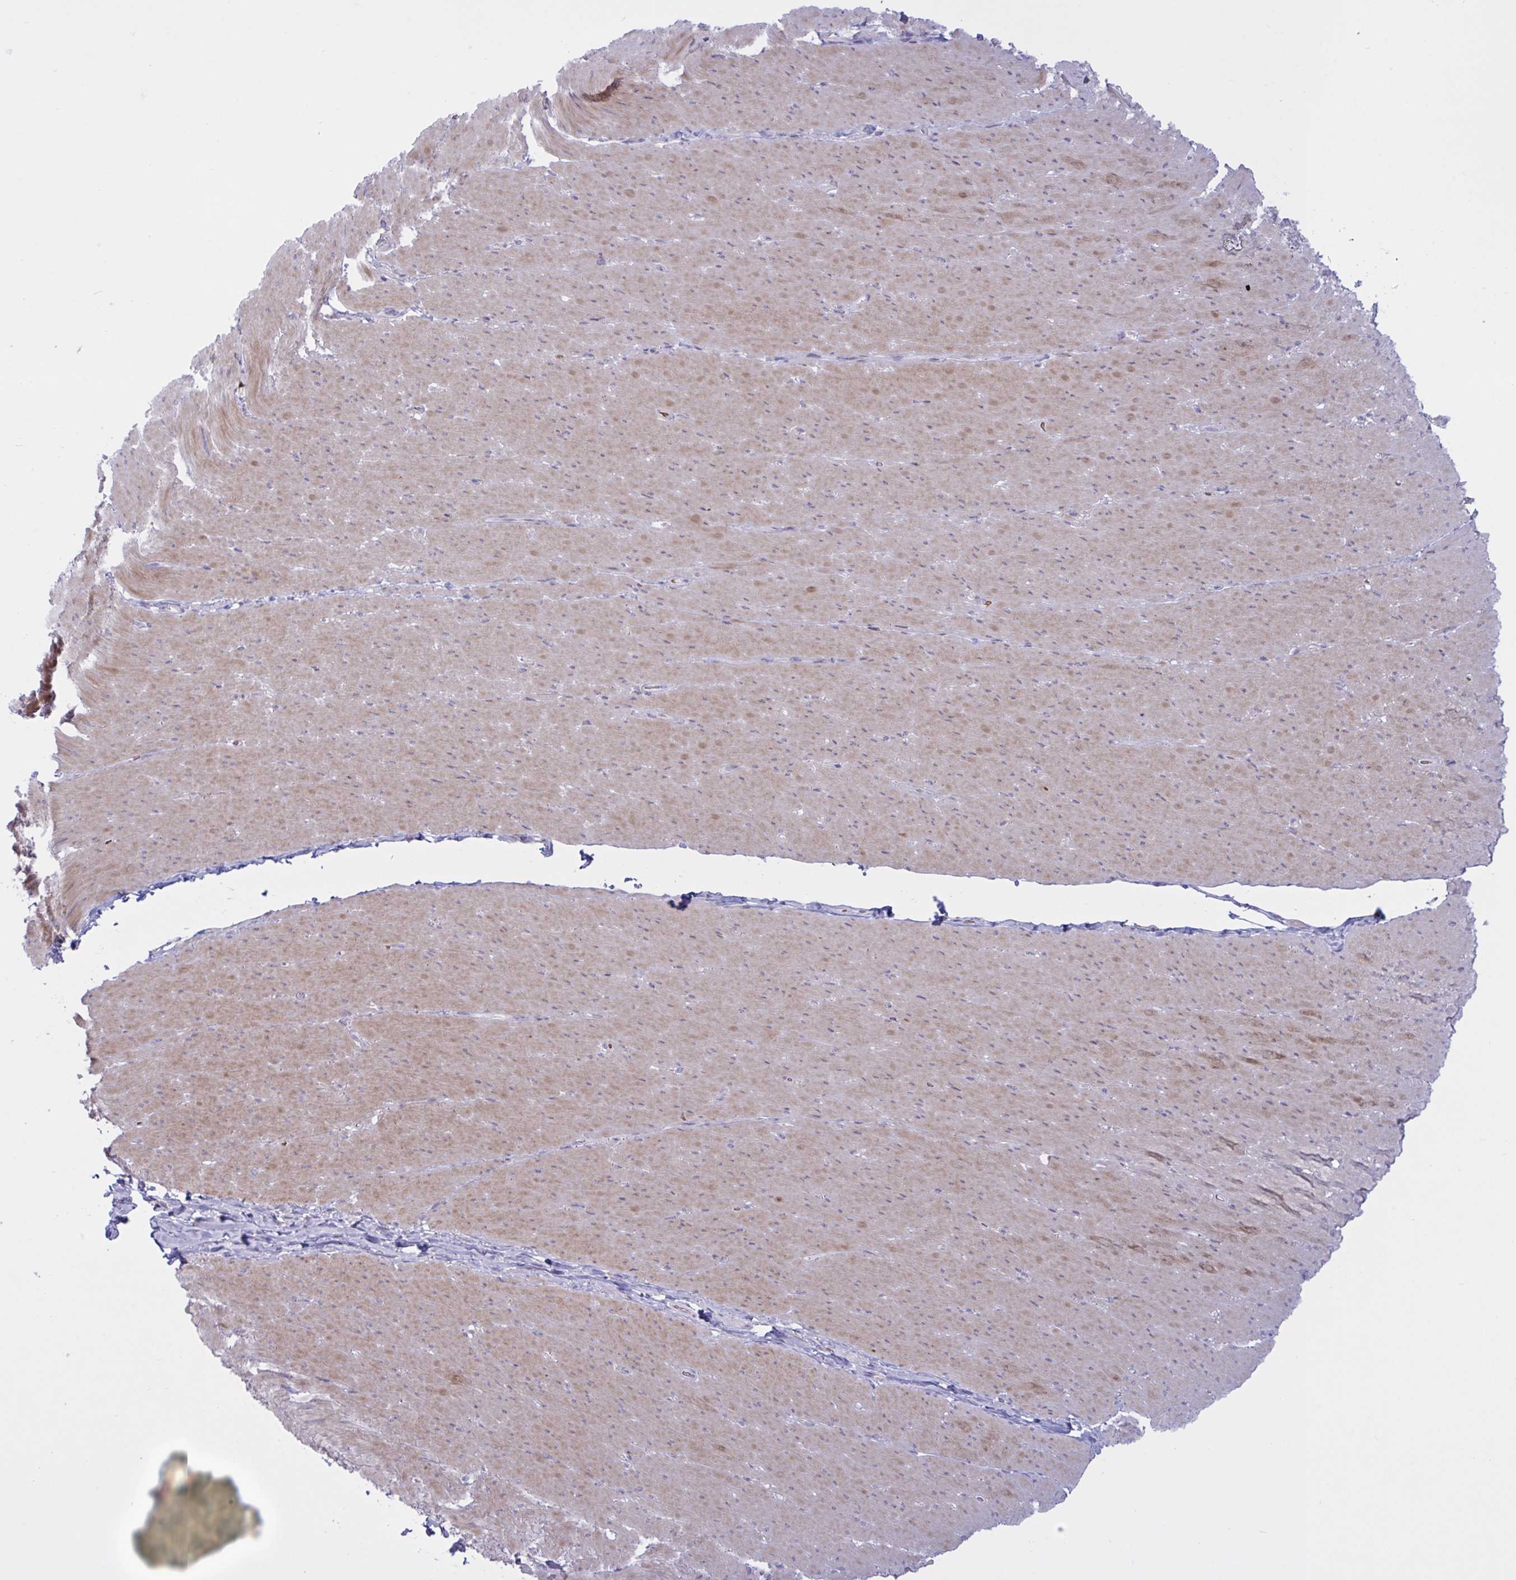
{"staining": {"intensity": "moderate", "quantity": "25%-75%", "location": "cytoplasmic/membranous"}, "tissue": "smooth muscle", "cell_type": "Smooth muscle cells", "image_type": "normal", "snomed": [{"axis": "morphology", "description": "Normal tissue, NOS"}, {"axis": "topography", "description": "Smooth muscle"}, {"axis": "topography", "description": "Rectum"}], "caption": "This micrograph exhibits immunohistochemistry (IHC) staining of normal smooth muscle, with medium moderate cytoplasmic/membranous positivity in about 25%-75% of smooth muscle cells.", "gene": "VWC2", "patient": {"sex": "male", "age": 53}}